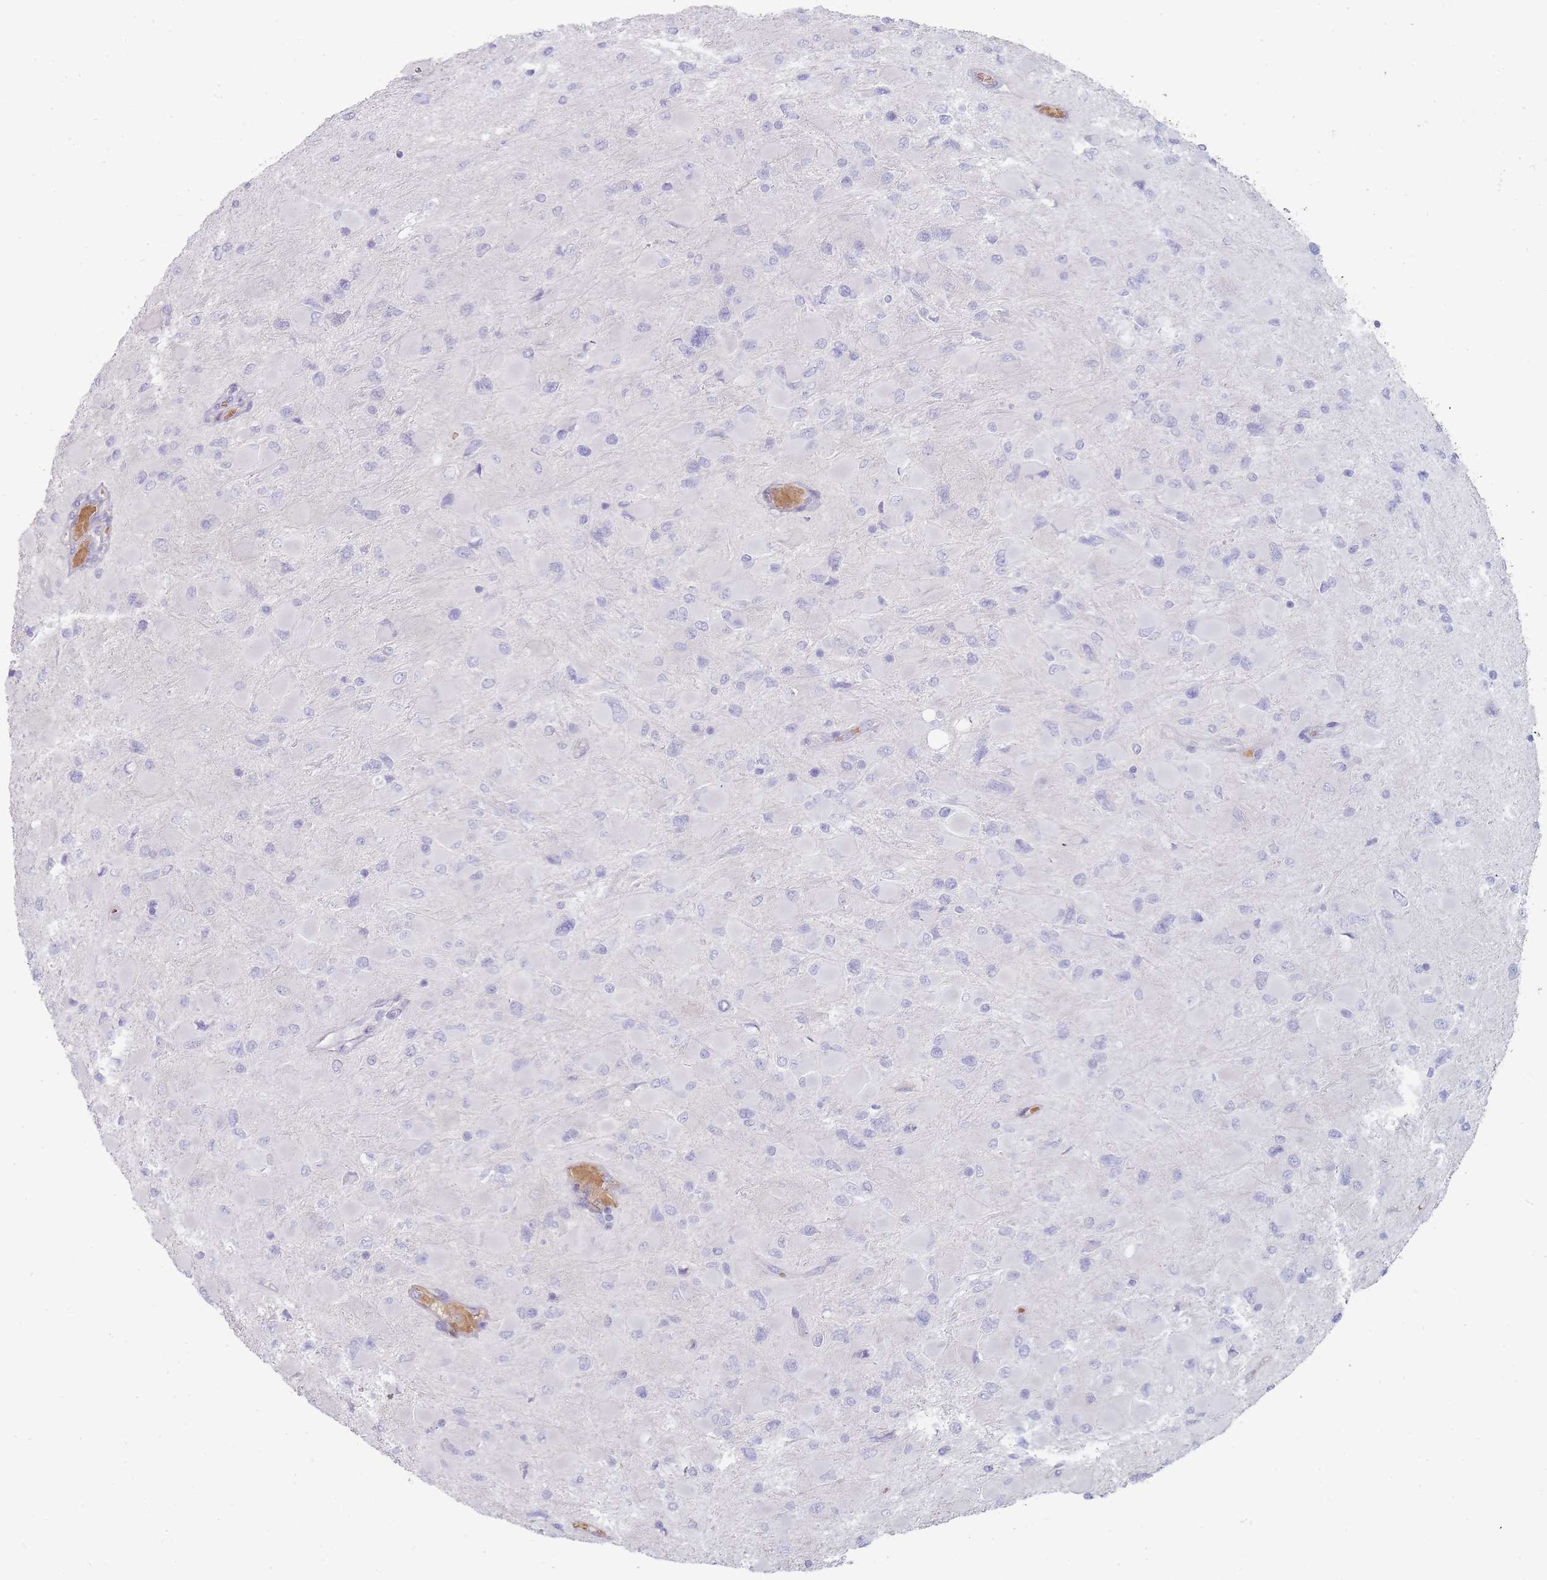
{"staining": {"intensity": "negative", "quantity": "none", "location": "none"}, "tissue": "glioma", "cell_type": "Tumor cells", "image_type": "cancer", "snomed": [{"axis": "morphology", "description": "Glioma, malignant, High grade"}, {"axis": "topography", "description": "Cerebral cortex"}], "caption": "This is an immunohistochemistry image of malignant high-grade glioma. There is no staining in tumor cells.", "gene": "HBG2", "patient": {"sex": "female", "age": 36}}